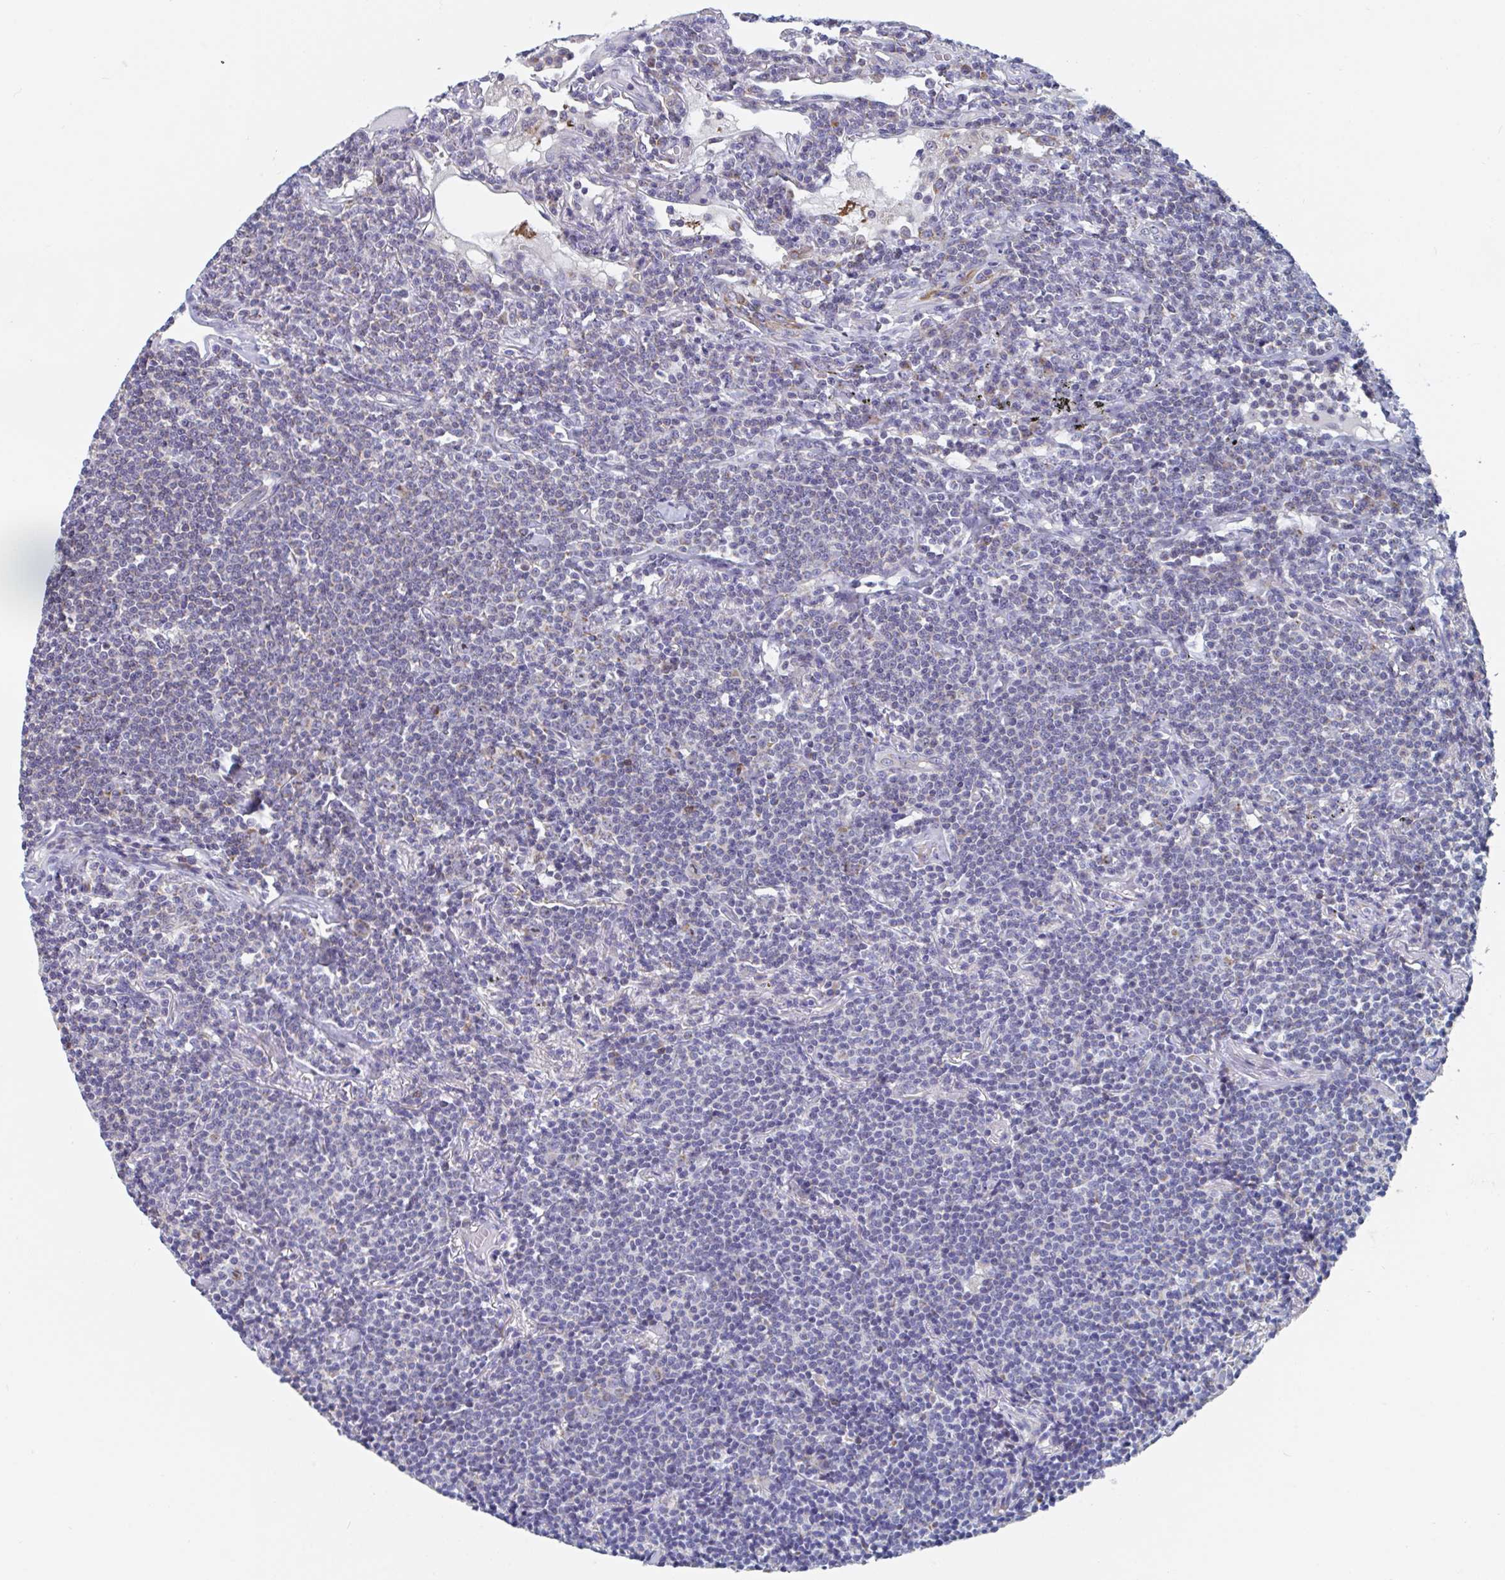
{"staining": {"intensity": "negative", "quantity": "none", "location": "none"}, "tissue": "lymphoma", "cell_type": "Tumor cells", "image_type": "cancer", "snomed": [{"axis": "morphology", "description": "Malignant lymphoma, non-Hodgkin's type, Low grade"}, {"axis": "topography", "description": "Lung"}], "caption": "This is an immunohistochemistry (IHC) micrograph of lymphoma. There is no positivity in tumor cells.", "gene": "MRPL53", "patient": {"sex": "female", "age": 71}}